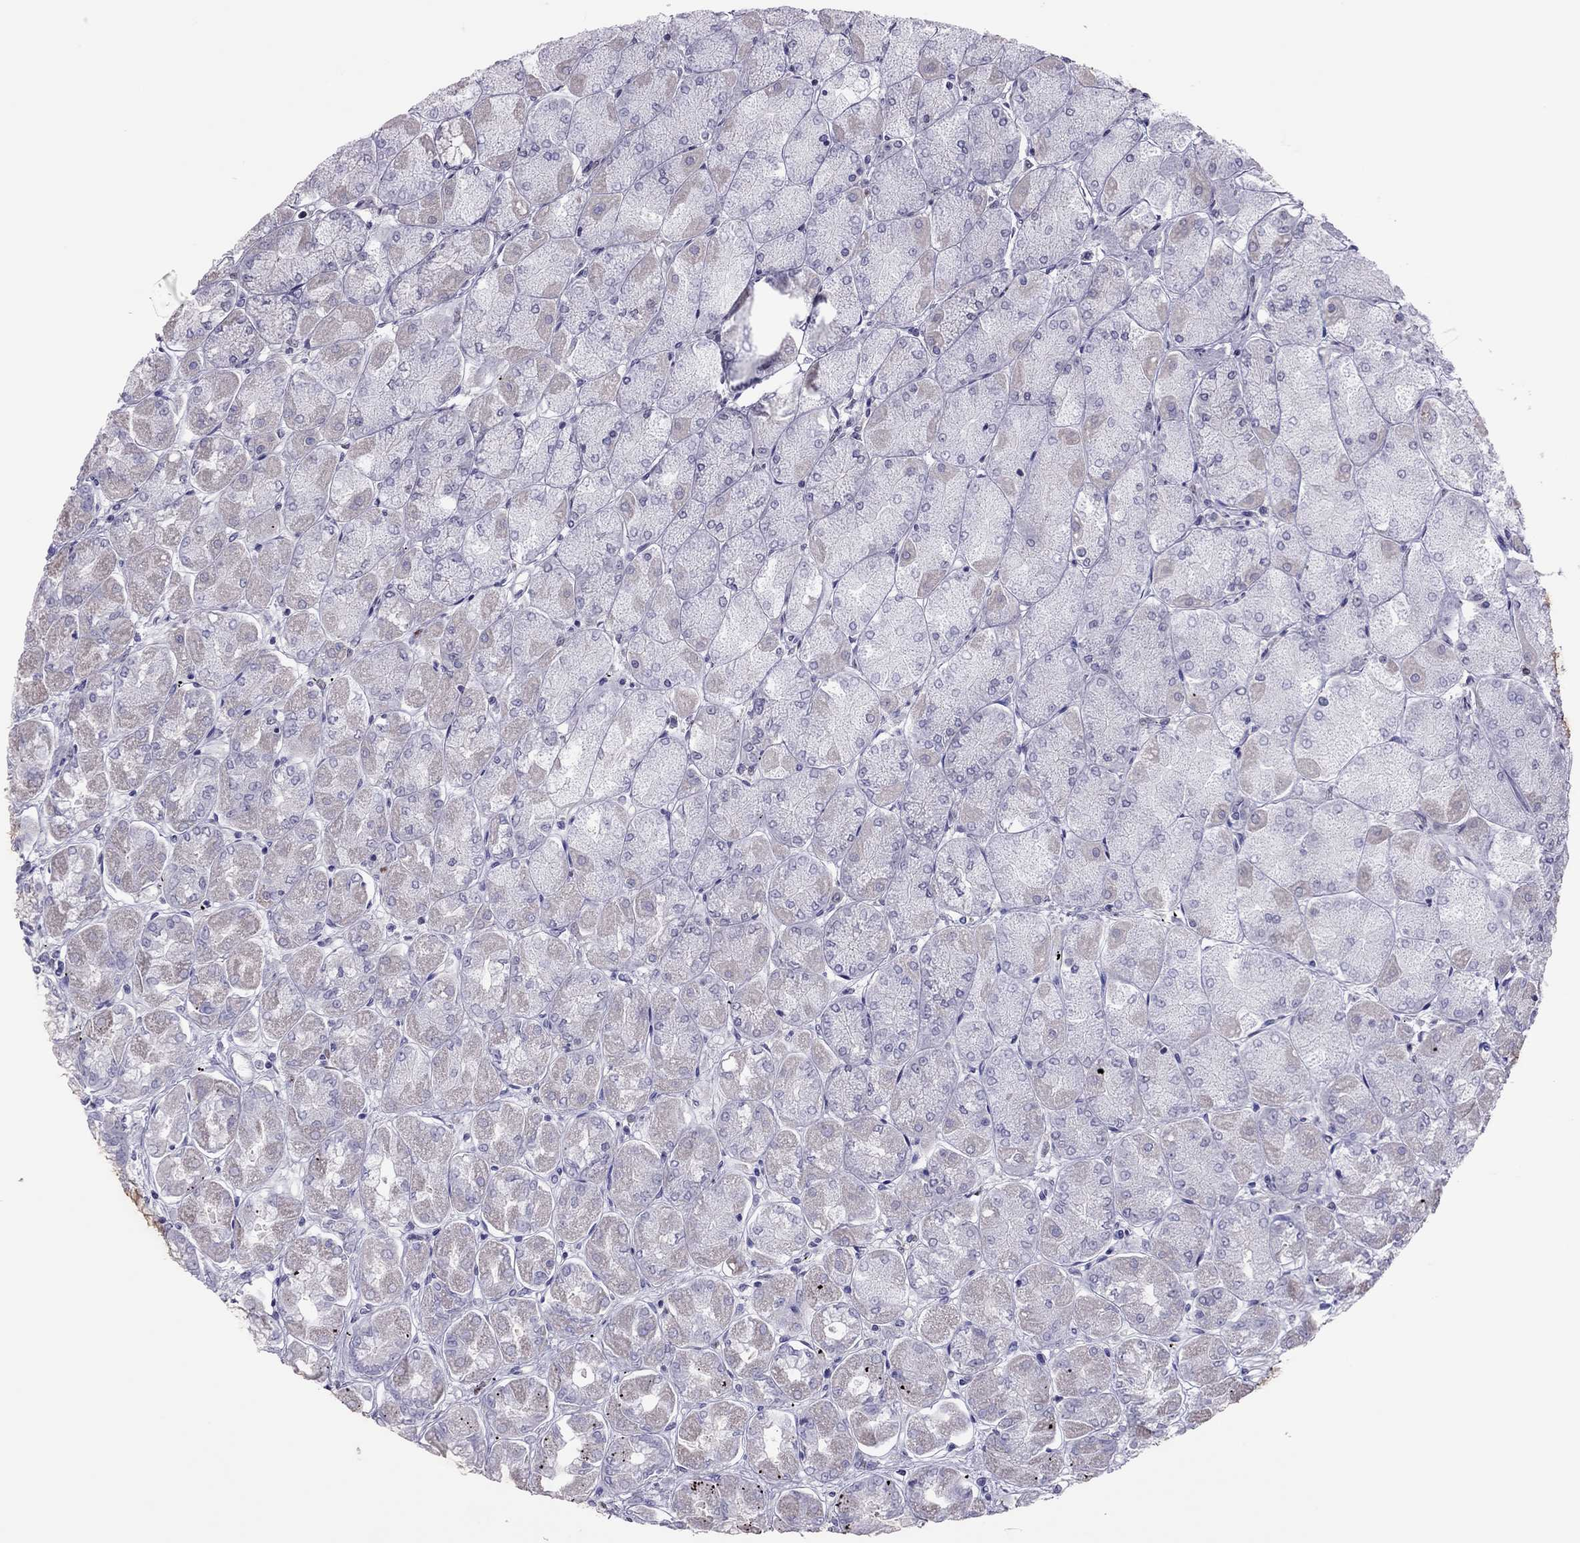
{"staining": {"intensity": "weak", "quantity": "<25%", "location": "cytoplasmic/membranous"}, "tissue": "stomach", "cell_type": "Glandular cells", "image_type": "normal", "snomed": [{"axis": "morphology", "description": "Normal tissue, NOS"}, {"axis": "topography", "description": "Stomach, upper"}], "caption": "Immunohistochemistry of normal stomach exhibits no positivity in glandular cells. (IHC, brightfield microscopy, high magnification).", "gene": "SPINT3", "patient": {"sex": "male", "age": 60}}